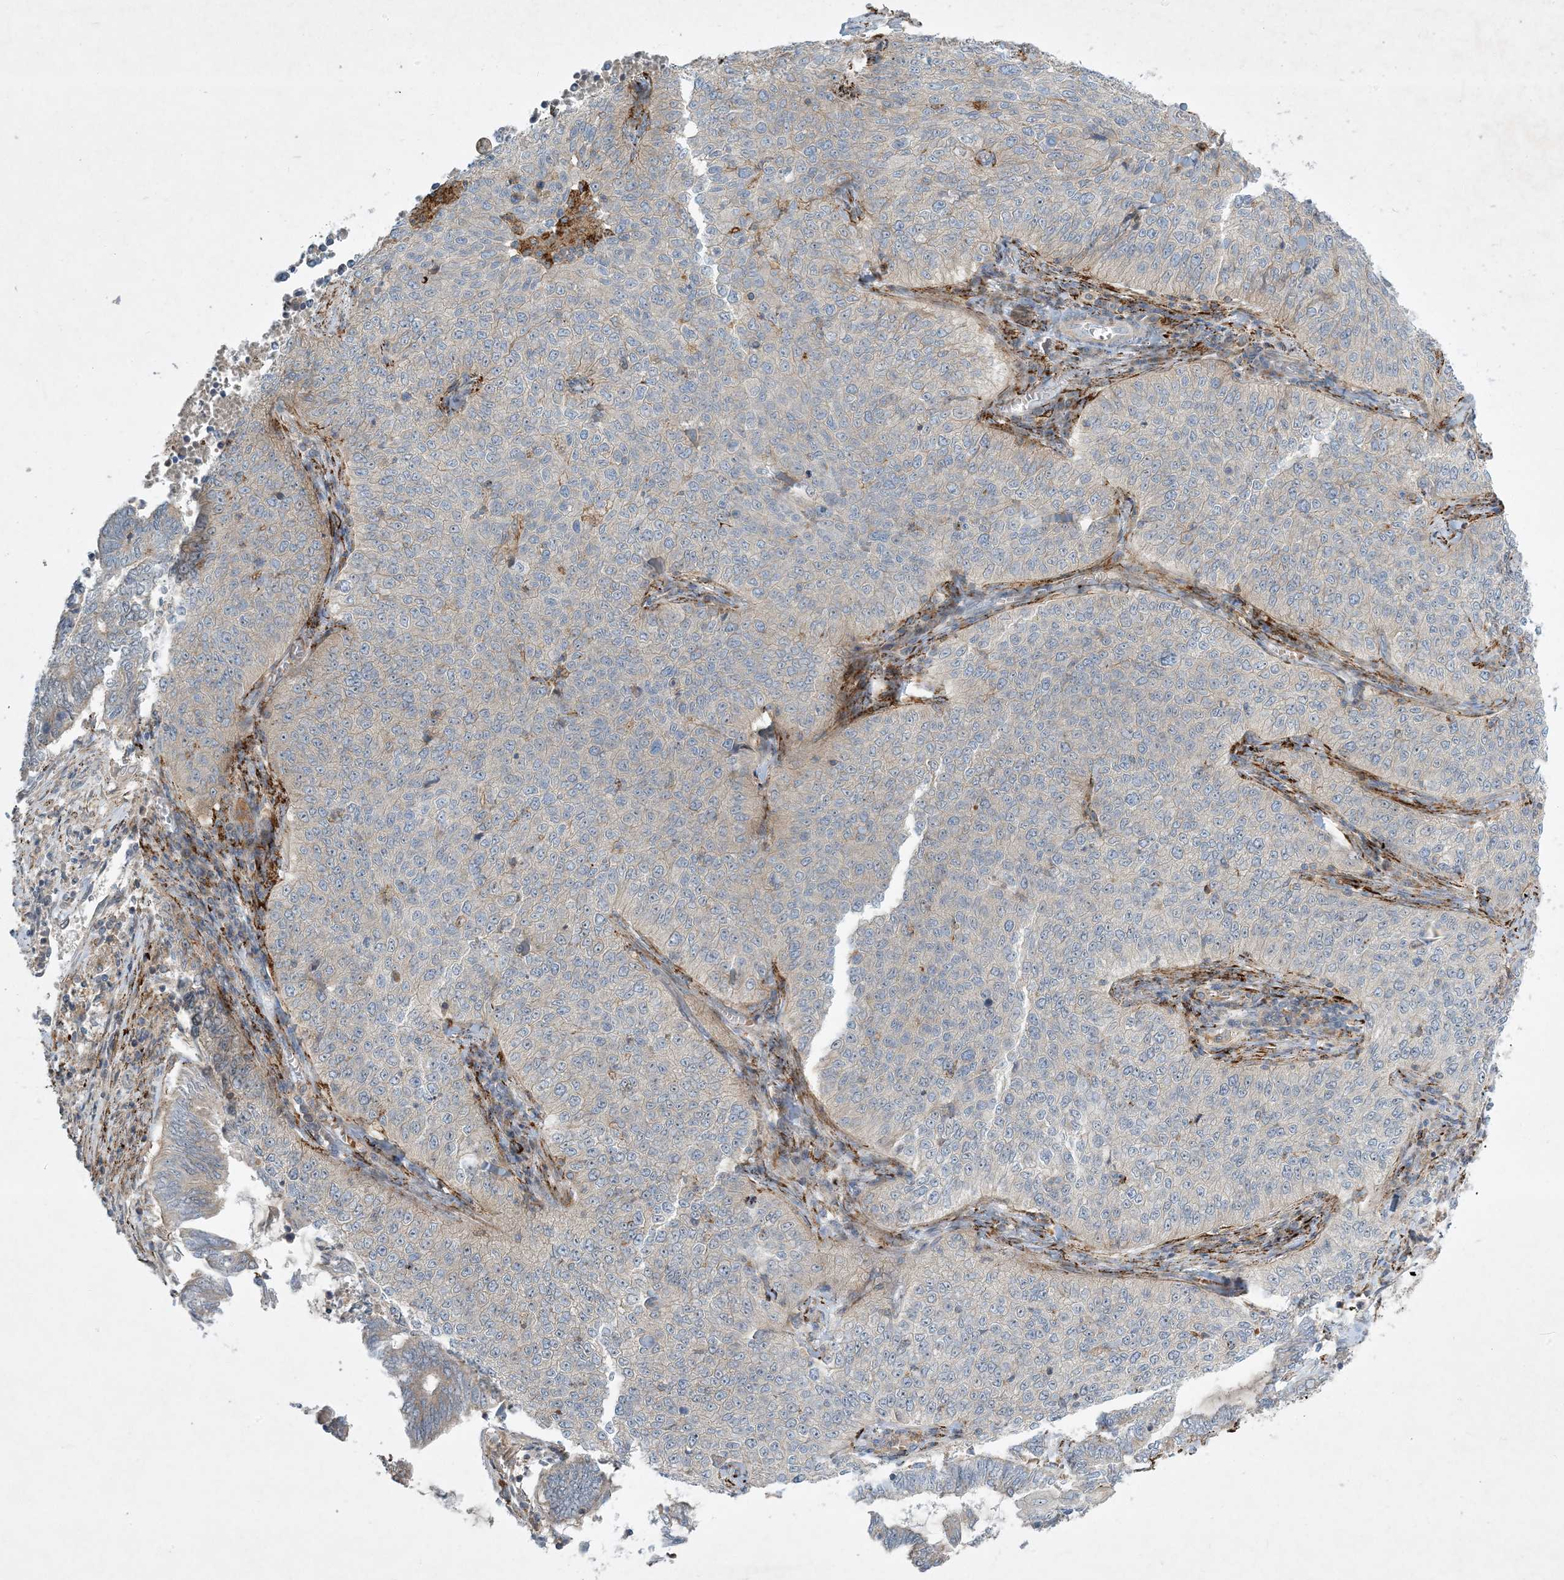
{"staining": {"intensity": "negative", "quantity": "none", "location": "none"}, "tissue": "cervical cancer", "cell_type": "Tumor cells", "image_type": "cancer", "snomed": [{"axis": "morphology", "description": "Squamous cell carcinoma, NOS"}, {"axis": "topography", "description": "Cervix"}], "caption": "Photomicrograph shows no significant protein positivity in tumor cells of cervical squamous cell carcinoma. (DAB (3,3'-diaminobenzidine) IHC with hematoxylin counter stain).", "gene": "LTN1", "patient": {"sex": "female", "age": 35}}